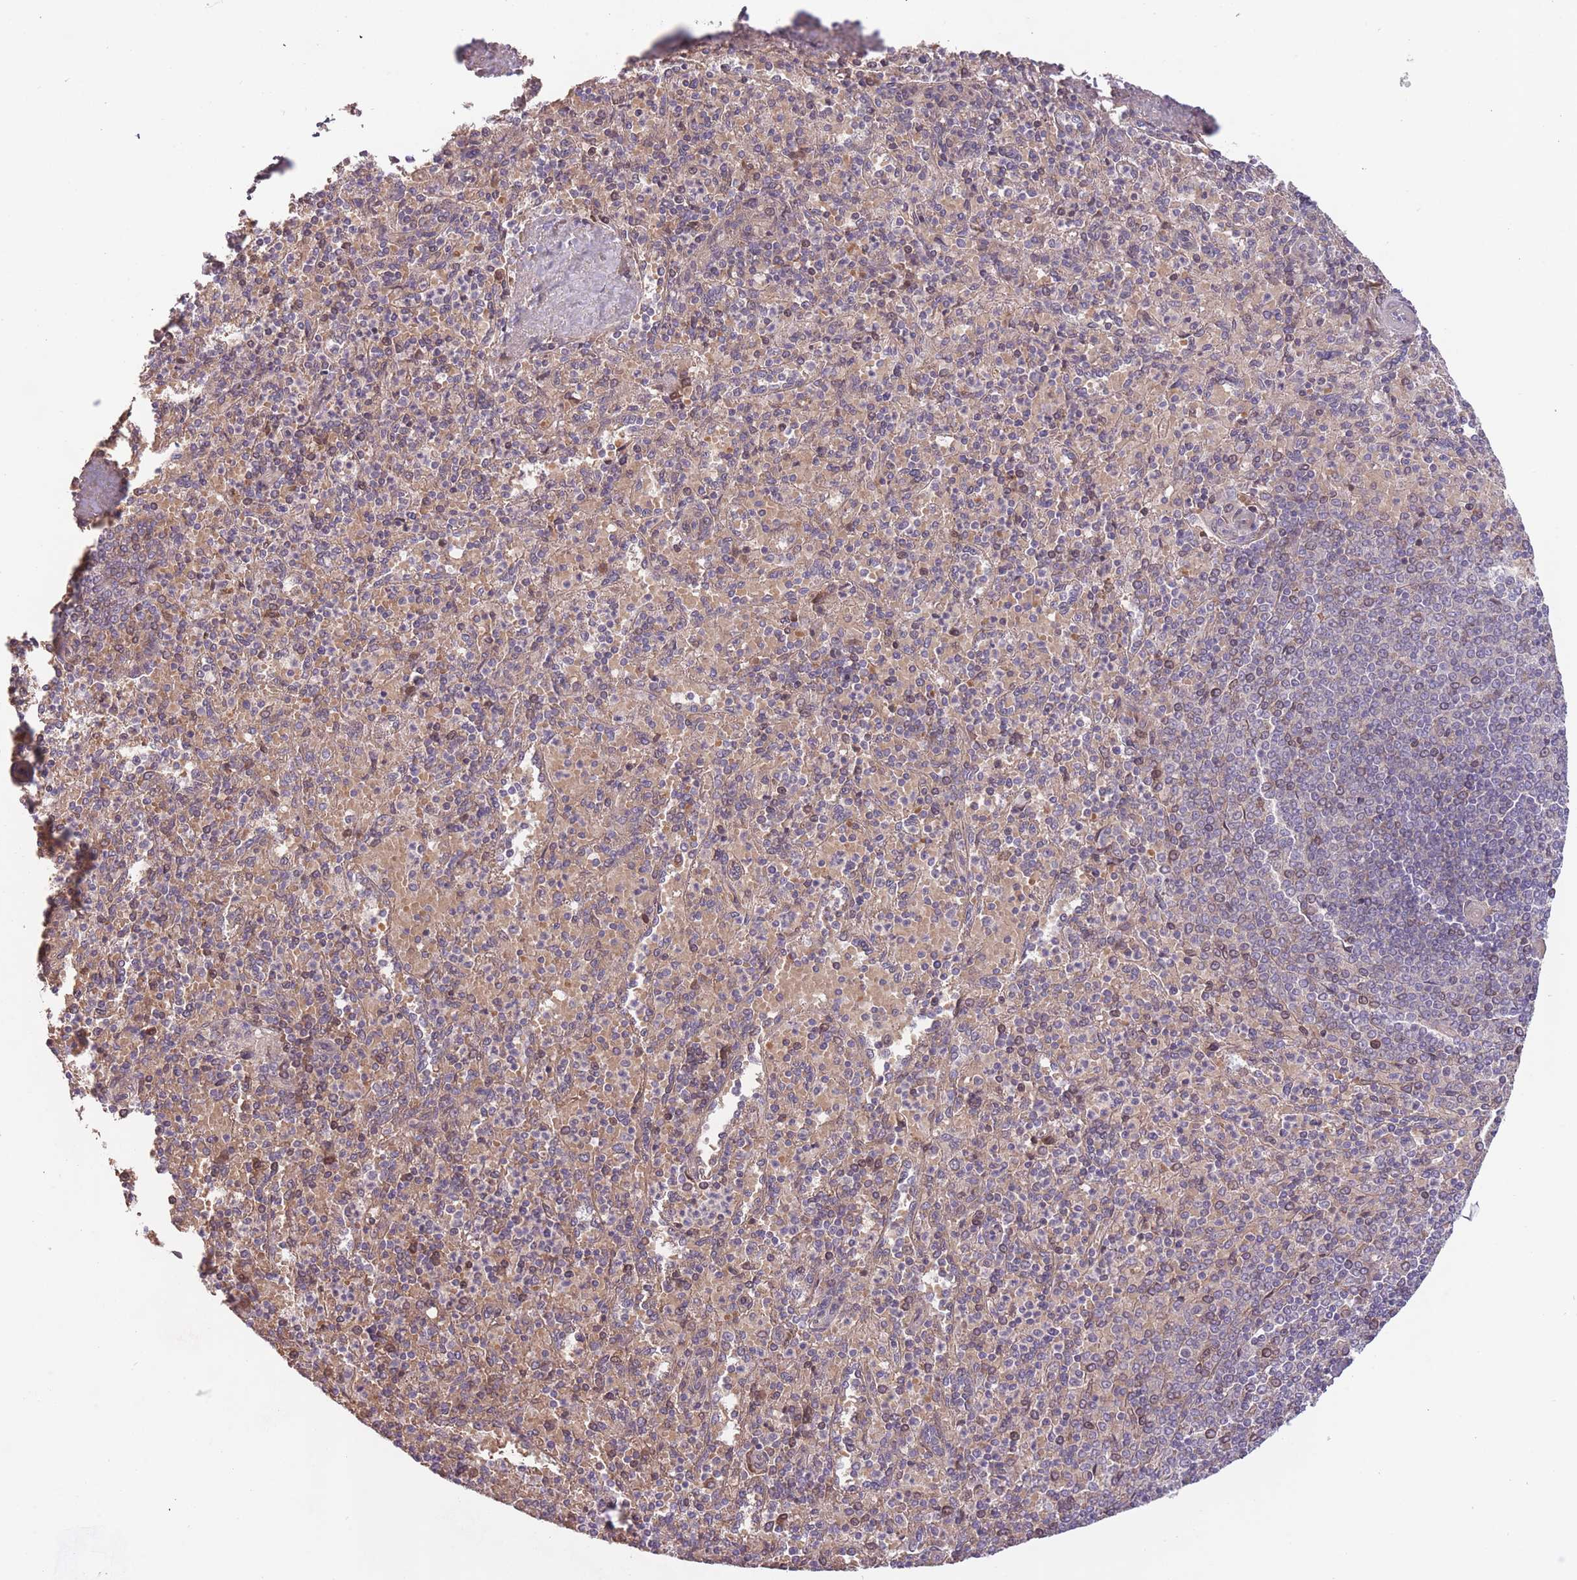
{"staining": {"intensity": "negative", "quantity": "none", "location": "none"}, "tissue": "spleen", "cell_type": "Cells in red pulp", "image_type": "normal", "snomed": [{"axis": "morphology", "description": "Normal tissue, NOS"}, {"axis": "topography", "description": "Spleen"}], "caption": "Micrograph shows no significant protein expression in cells in red pulp of unremarkable spleen. Brightfield microscopy of immunohistochemistry stained with DAB (brown) and hematoxylin (blue), captured at high magnification.", "gene": "FUT3", "patient": {"sex": "male", "age": 82}}